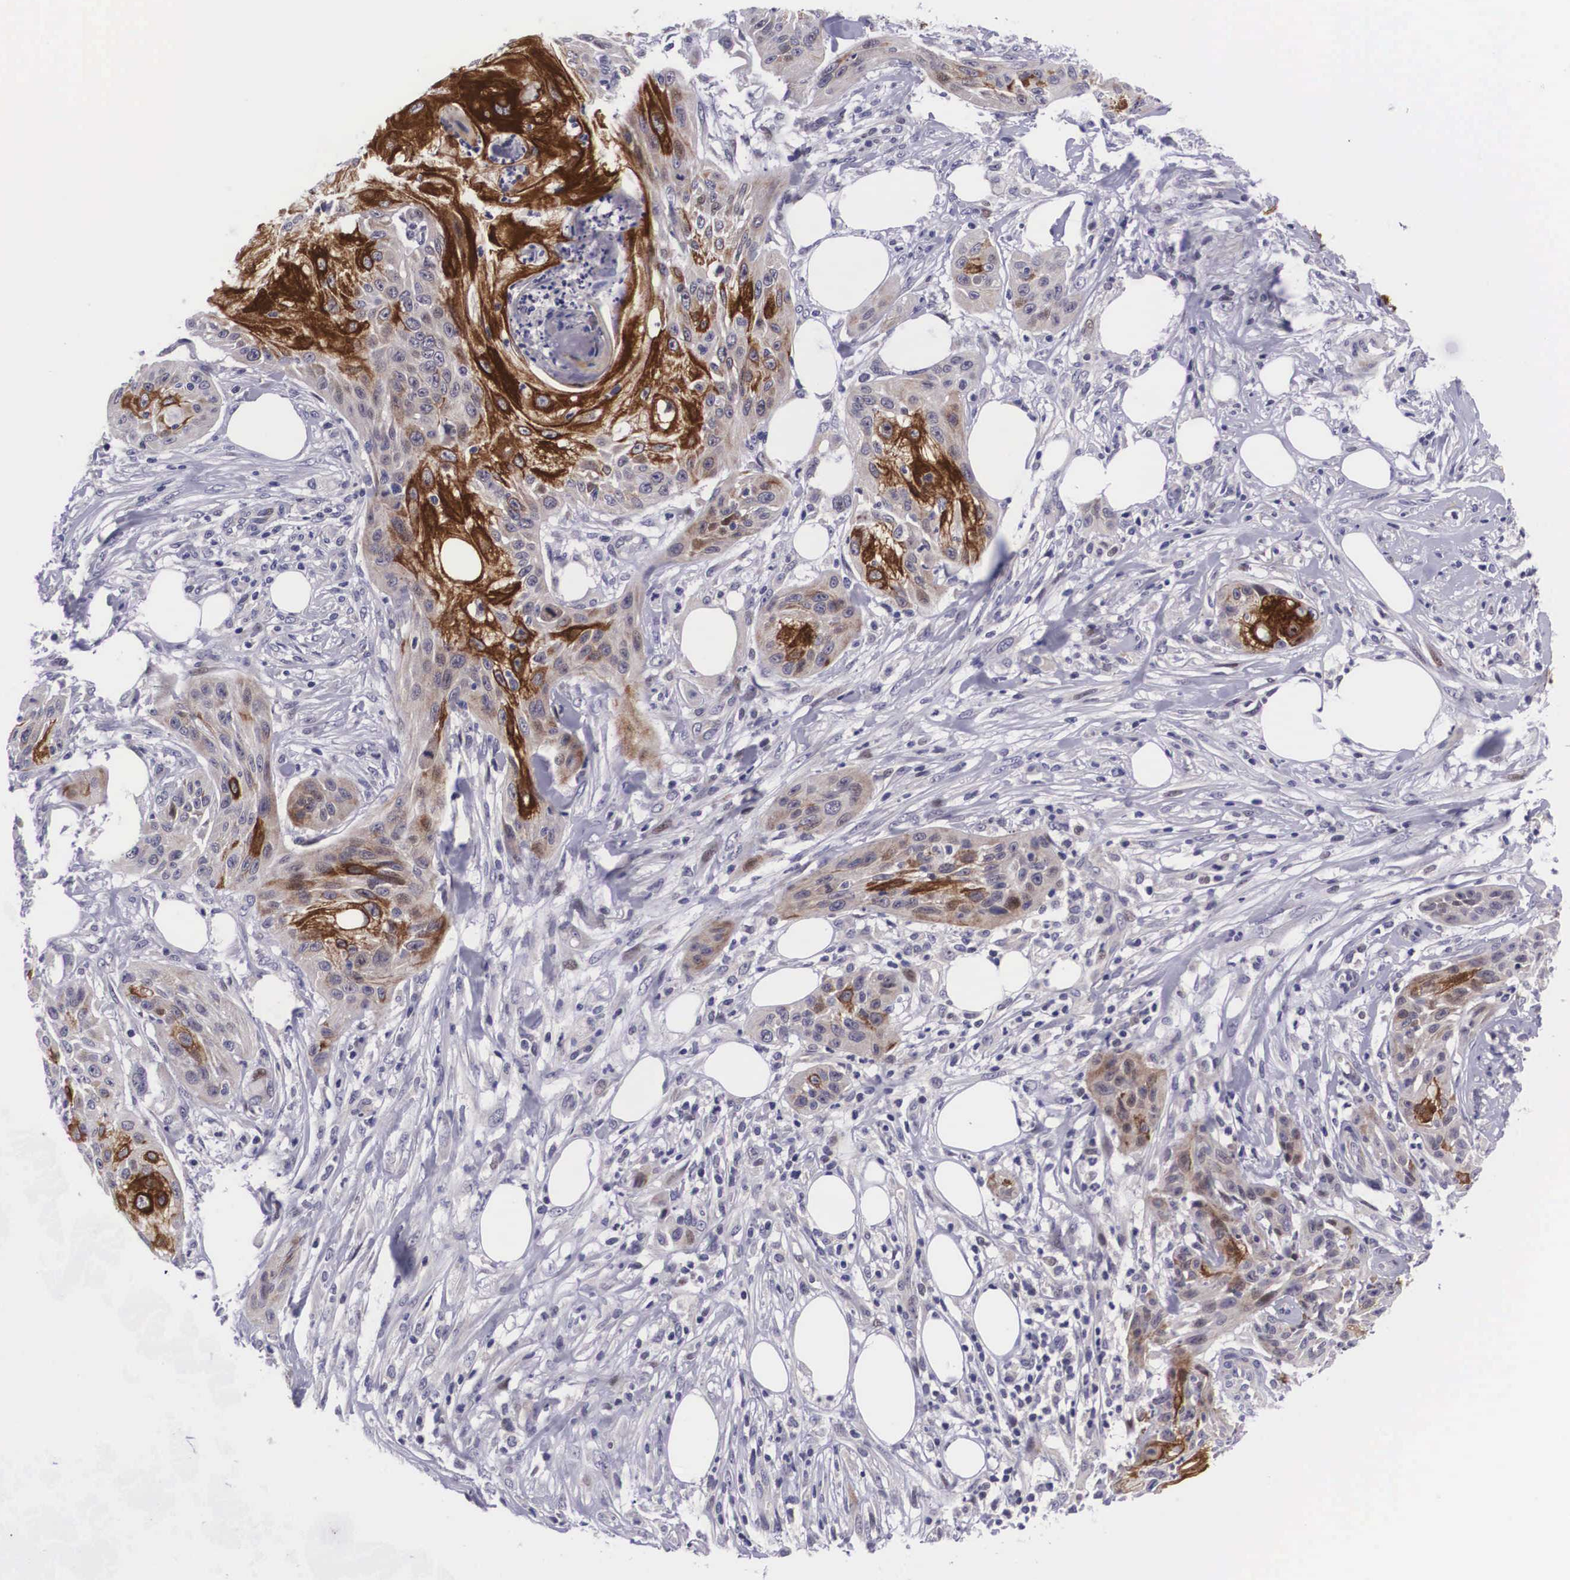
{"staining": {"intensity": "strong", "quantity": "25%-75%", "location": "cytoplasmic/membranous,nuclear"}, "tissue": "skin cancer", "cell_type": "Tumor cells", "image_type": "cancer", "snomed": [{"axis": "morphology", "description": "Squamous cell carcinoma, NOS"}, {"axis": "topography", "description": "Skin"}], "caption": "Immunohistochemistry (DAB) staining of skin squamous cell carcinoma shows strong cytoplasmic/membranous and nuclear protein staining in about 25%-75% of tumor cells.", "gene": "EMID1", "patient": {"sex": "female", "age": 88}}